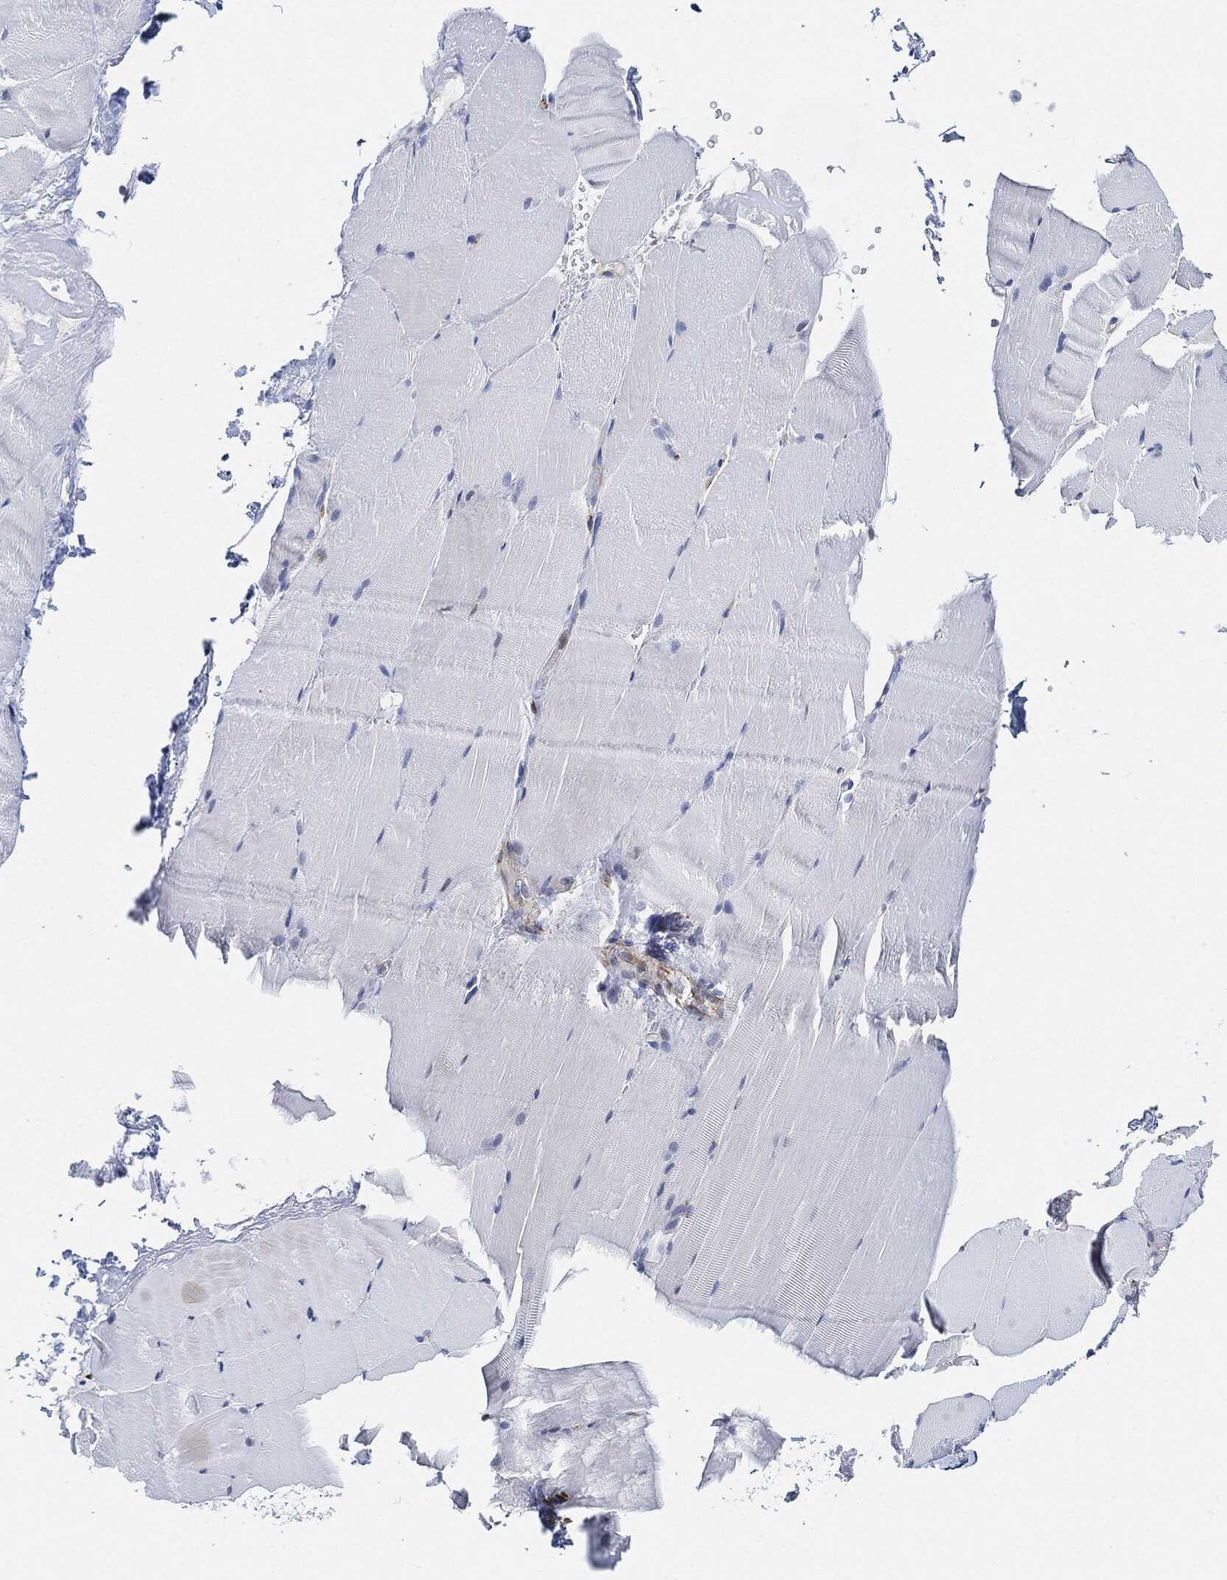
{"staining": {"intensity": "negative", "quantity": "none", "location": "none"}, "tissue": "skeletal muscle", "cell_type": "Myocytes", "image_type": "normal", "snomed": [{"axis": "morphology", "description": "Normal tissue, NOS"}, {"axis": "topography", "description": "Skeletal muscle"}], "caption": "There is no significant expression in myocytes of skeletal muscle. Brightfield microscopy of immunohistochemistry (IHC) stained with DAB (3,3'-diaminobenzidine) (brown) and hematoxylin (blue), captured at high magnification.", "gene": "THSD1", "patient": {"sex": "female", "age": 37}}